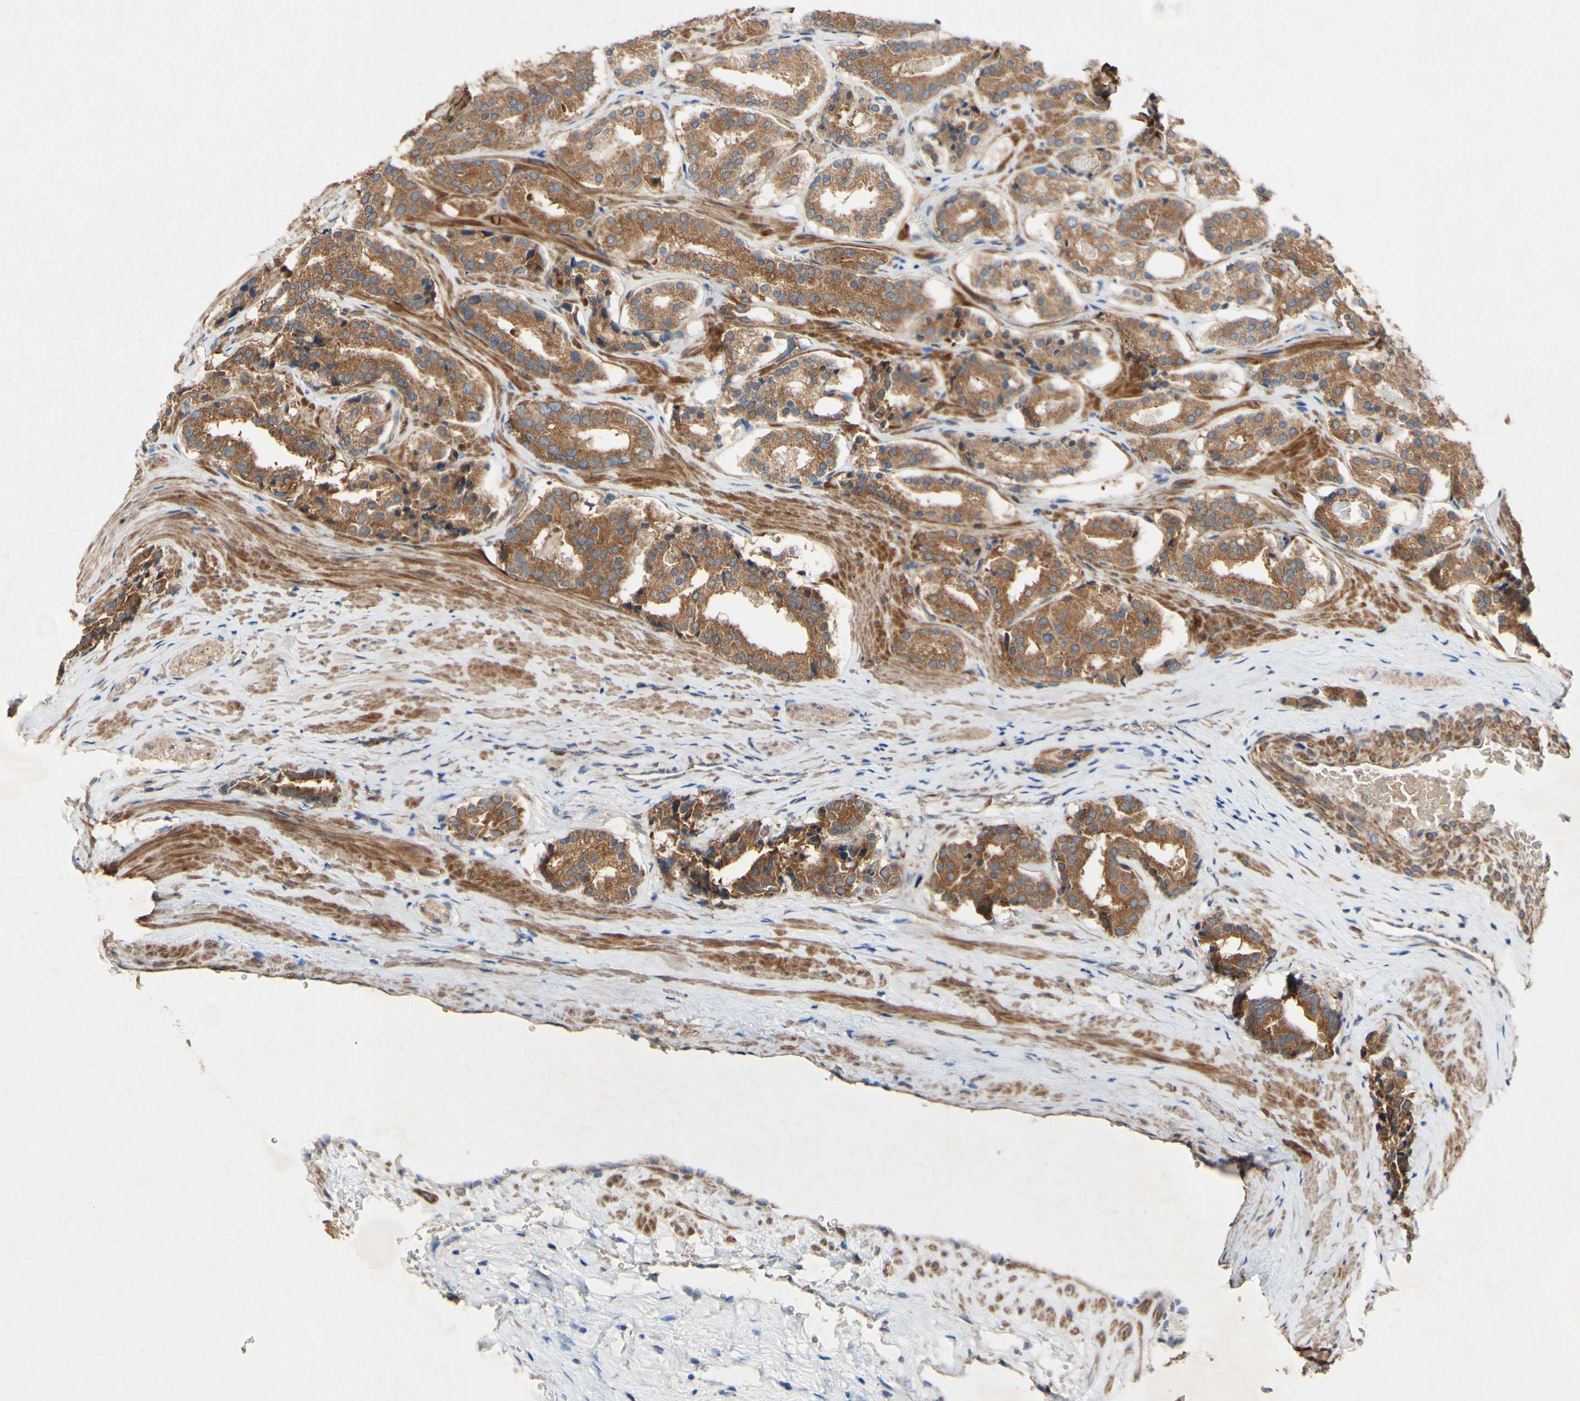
{"staining": {"intensity": "strong", "quantity": ">75%", "location": "cytoplasmic/membranous"}, "tissue": "prostate cancer", "cell_type": "Tumor cells", "image_type": "cancer", "snomed": [{"axis": "morphology", "description": "Adenocarcinoma, High grade"}, {"axis": "topography", "description": "Prostate"}], "caption": "This is a photomicrograph of immunohistochemistry (IHC) staining of prostate cancer (adenocarcinoma (high-grade)), which shows strong staining in the cytoplasmic/membranous of tumor cells.", "gene": "PDGFB", "patient": {"sex": "male", "age": 60}}